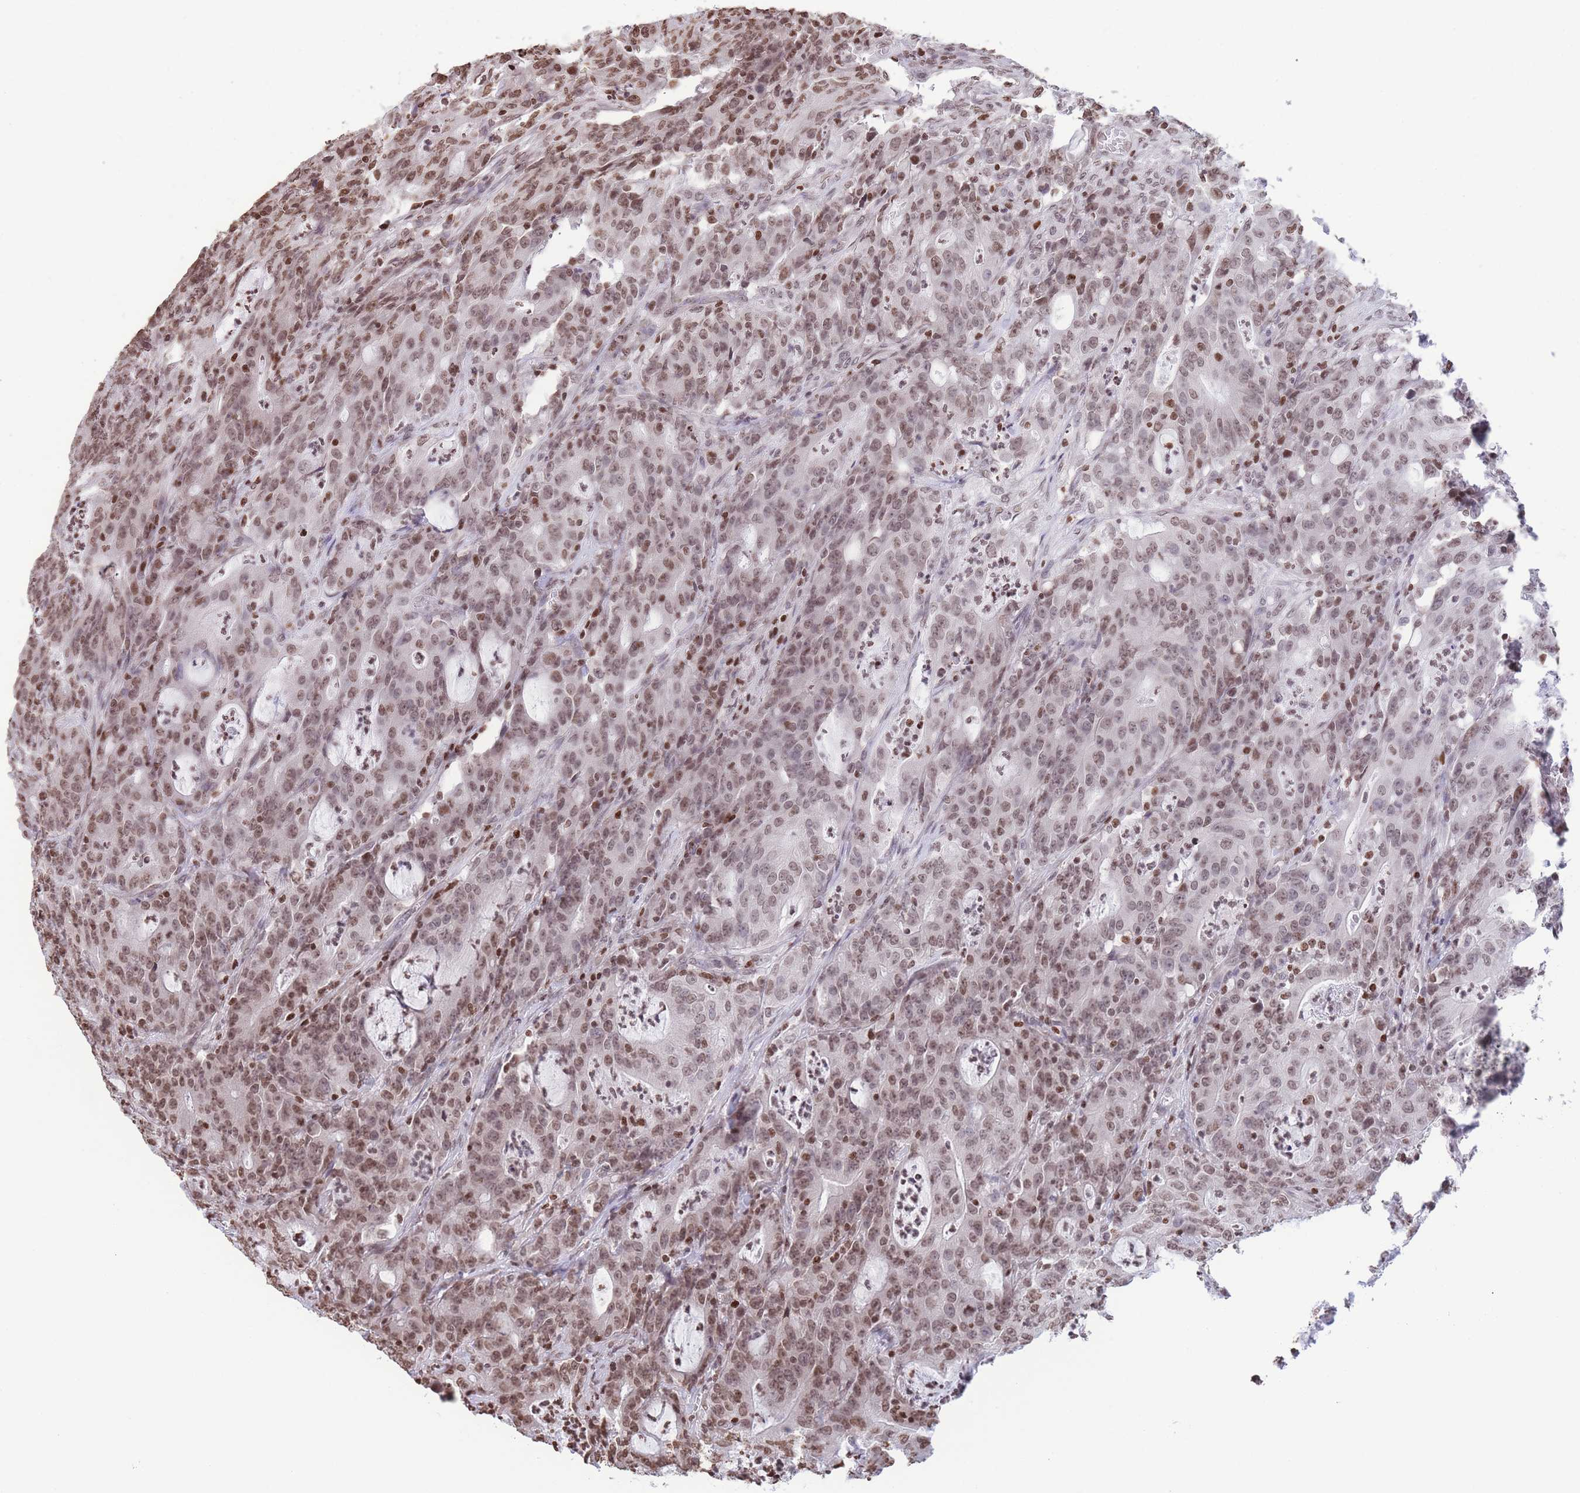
{"staining": {"intensity": "moderate", "quantity": ">75%", "location": "nuclear"}, "tissue": "colorectal cancer", "cell_type": "Tumor cells", "image_type": "cancer", "snomed": [{"axis": "morphology", "description": "Adenocarcinoma, NOS"}, {"axis": "topography", "description": "Colon"}], "caption": "Immunohistochemistry (IHC) (DAB) staining of colorectal cancer (adenocarcinoma) reveals moderate nuclear protein staining in about >75% of tumor cells.", "gene": "H2BC11", "patient": {"sex": "male", "age": 83}}